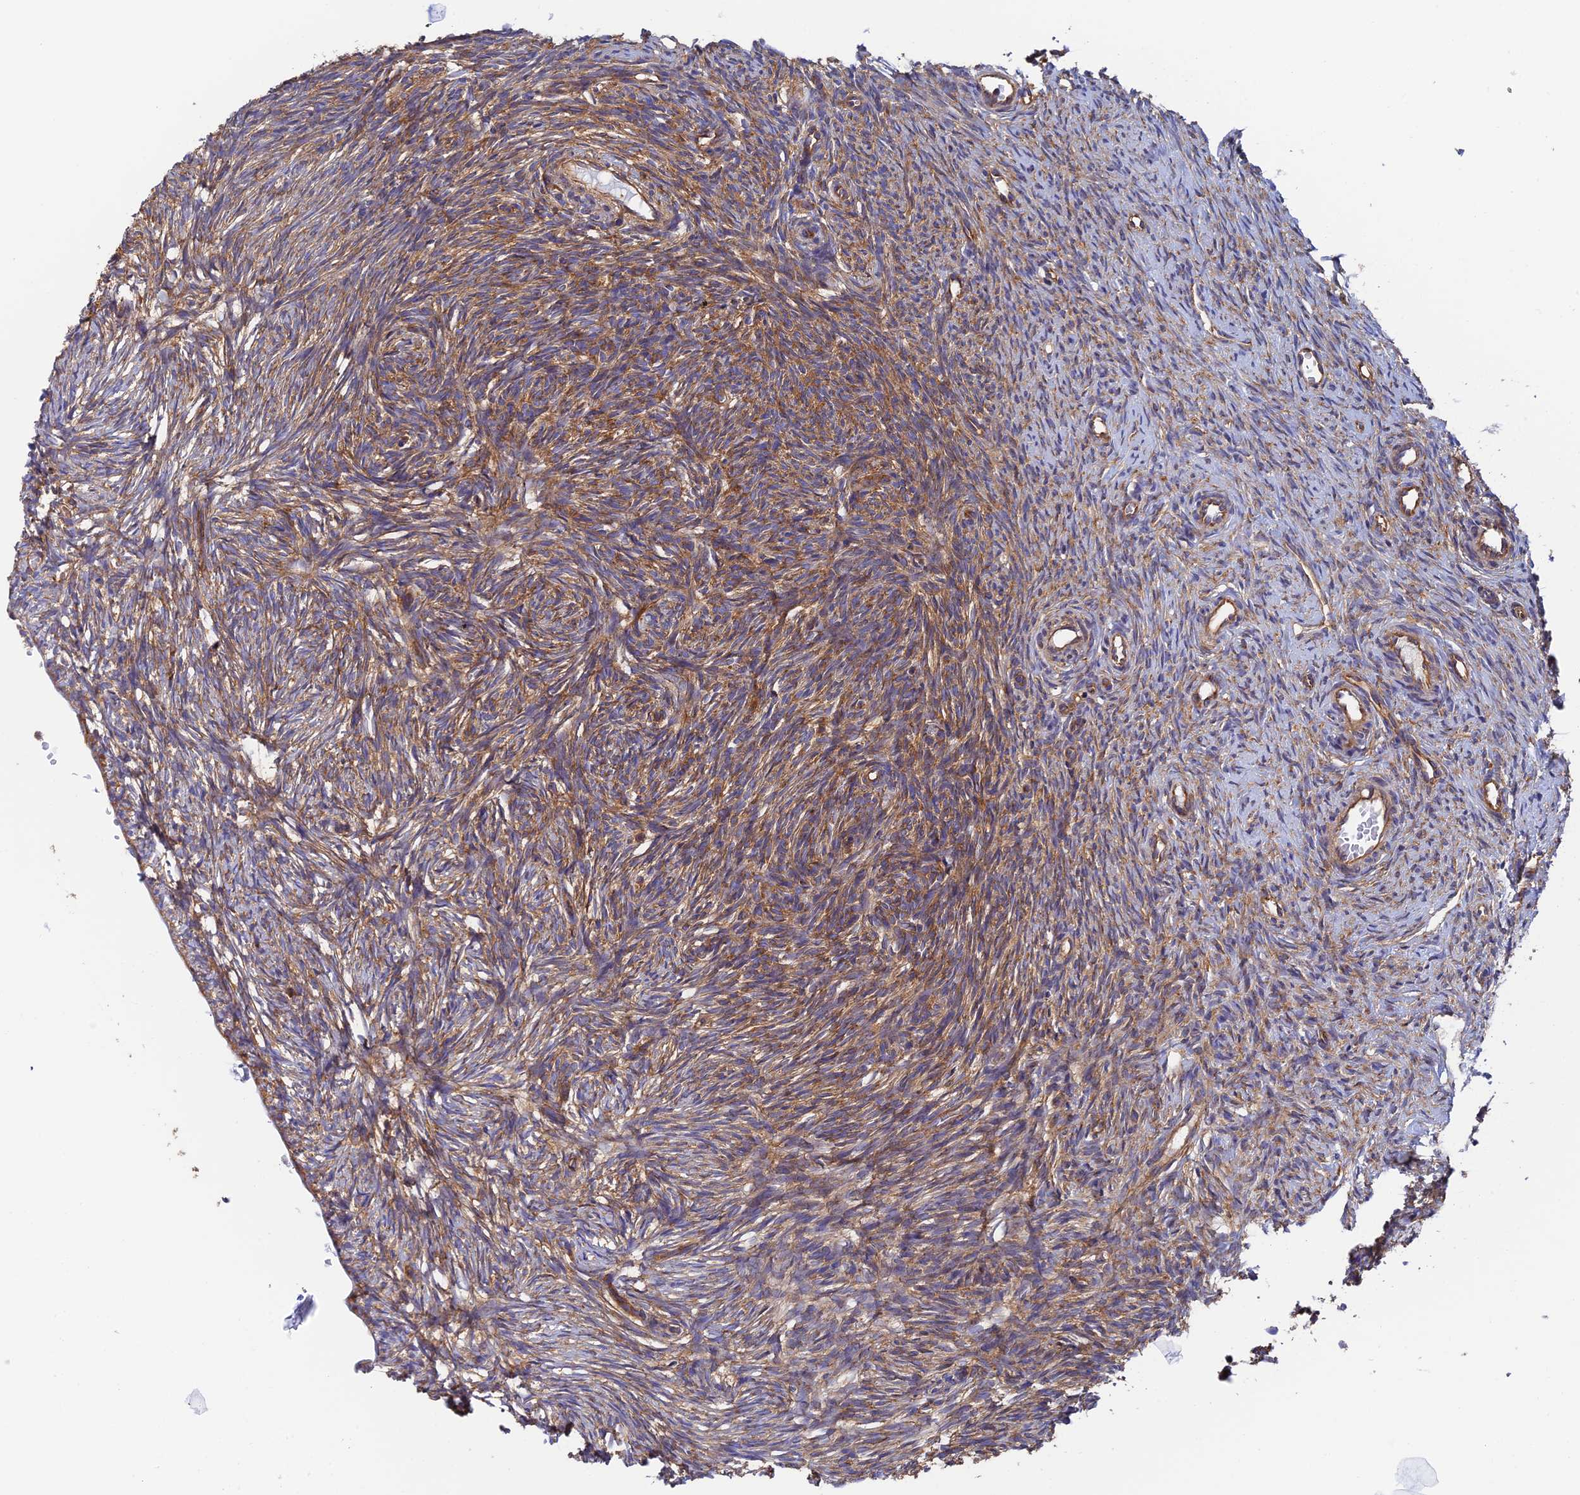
{"staining": {"intensity": "moderate", "quantity": ">75%", "location": "cytoplasmic/membranous"}, "tissue": "ovary", "cell_type": "Follicle cells", "image_type": "normal", "snomed": [{"axis": "morphology", "description": "Normal tissue, NOS"}, {"axis": "topography", "description": "Ovary"}], "caption": "Follicle cells demonstrate medium levels of moderate cytoplasmic/membranous expression in approximately >75% of cells in normal ovary.", "gene": "DCTN2", "patient": {"sex": "female", "age": 51}}